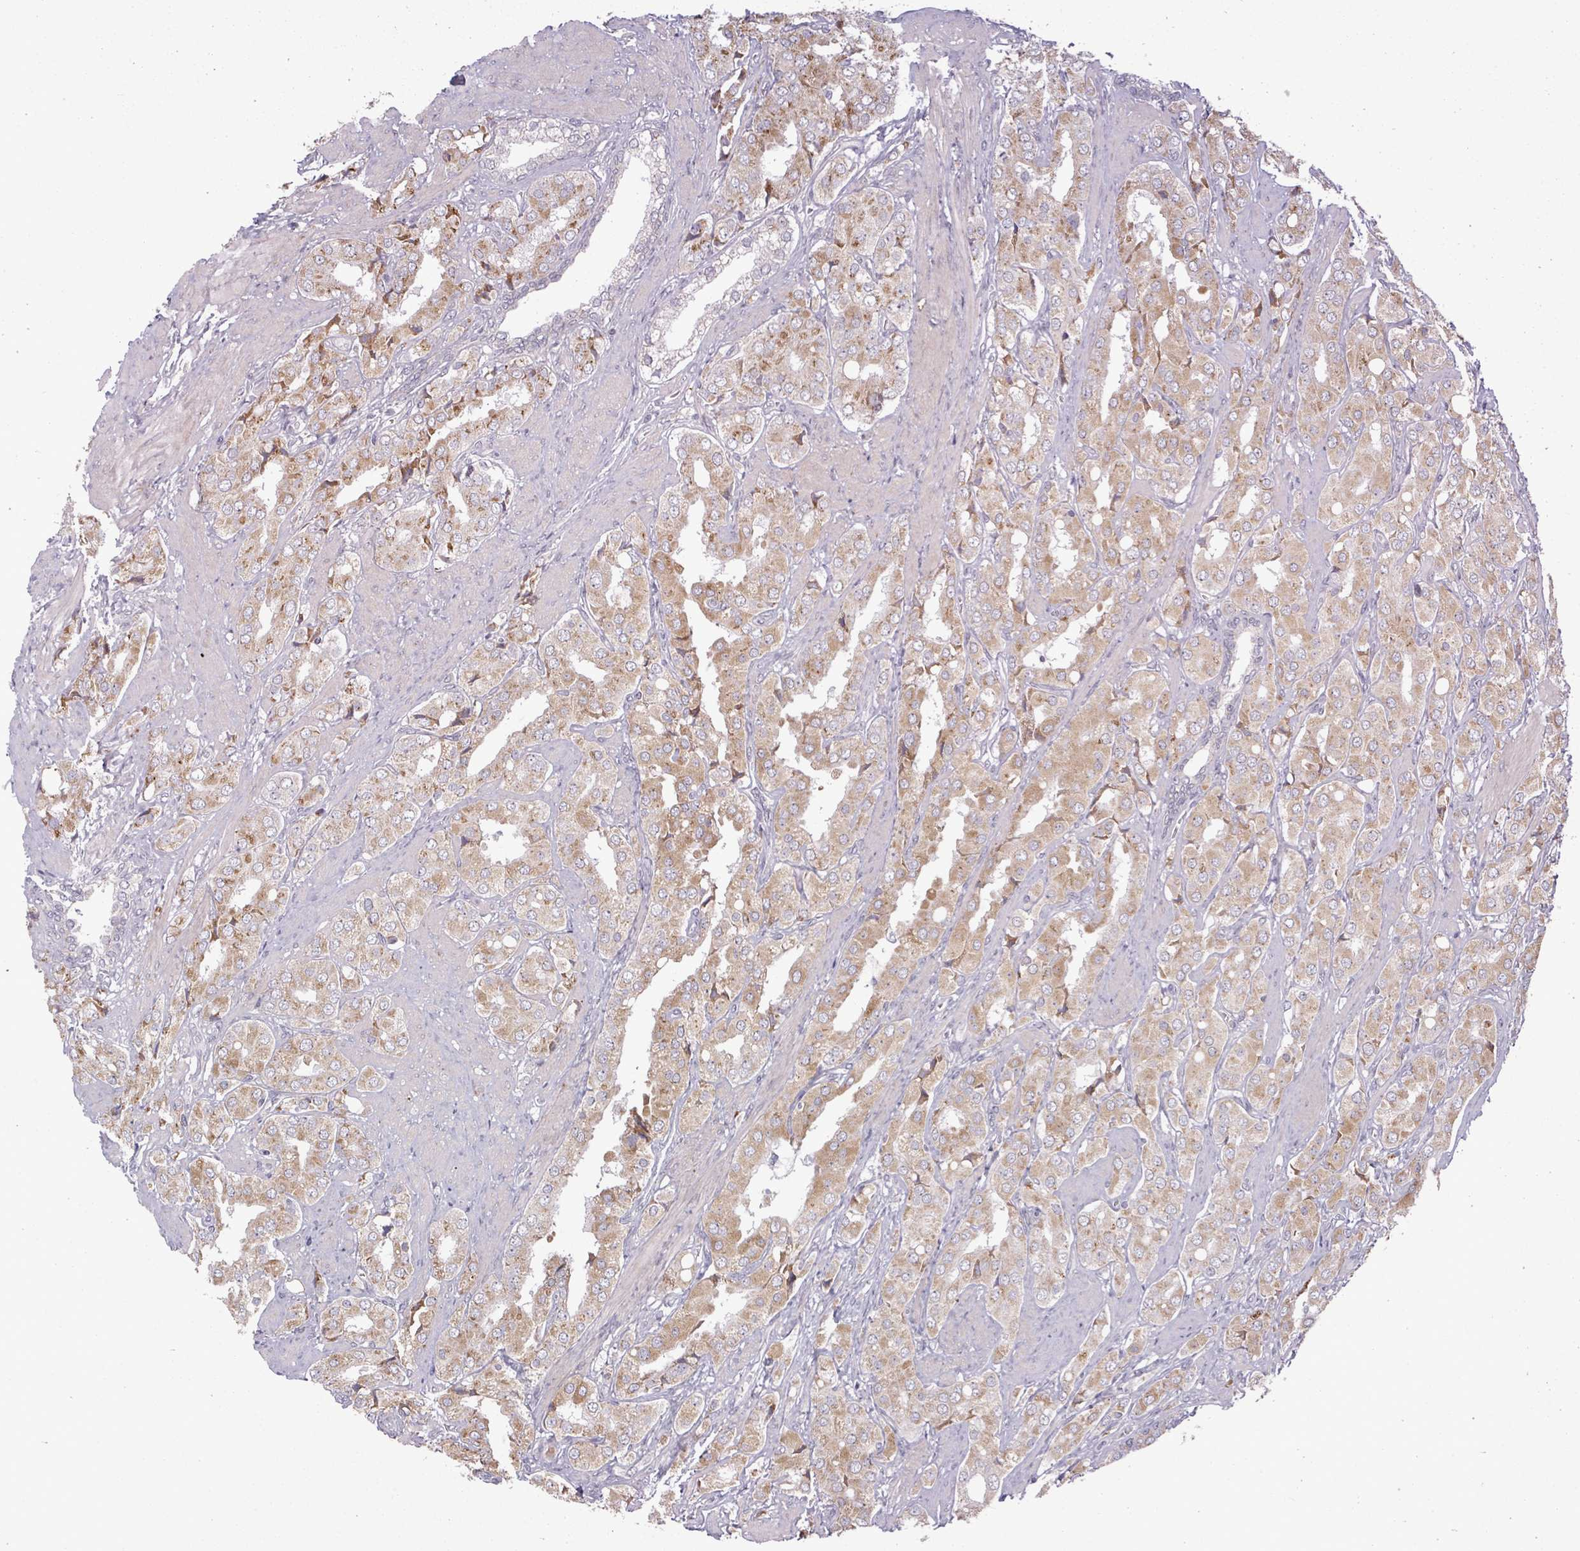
{"staining": {"intensity": "moderate", "quantity": "25%-75%", "location": "cytoplasmic/membranous"}, "tissue": "prostate cancer", "cell_type": "Tumor cells", "image_type": "cancer", "snomed": [{"axis": "morphology", "description": "Adenocarcinoma, High grade"}, {"axis": "topography", "description": "Prostate"}], "caption": "Immunohistochemistry (IHC) (DAB) staining of human prostate adenocarcinoma (high-grade) demonstrates moderate cytoplasmic/membranous protein positivity in about 25%-75% of tumor cells. The staining was performed using DAB (3,3'-diaminobenzidine) to visualize the protein expression in brown, while the nuclei were stained in blue with hematoxylin (Magnification: 20x).", "gene": "ZFPM1", "patient": {"sex": "male", "age": 71}}